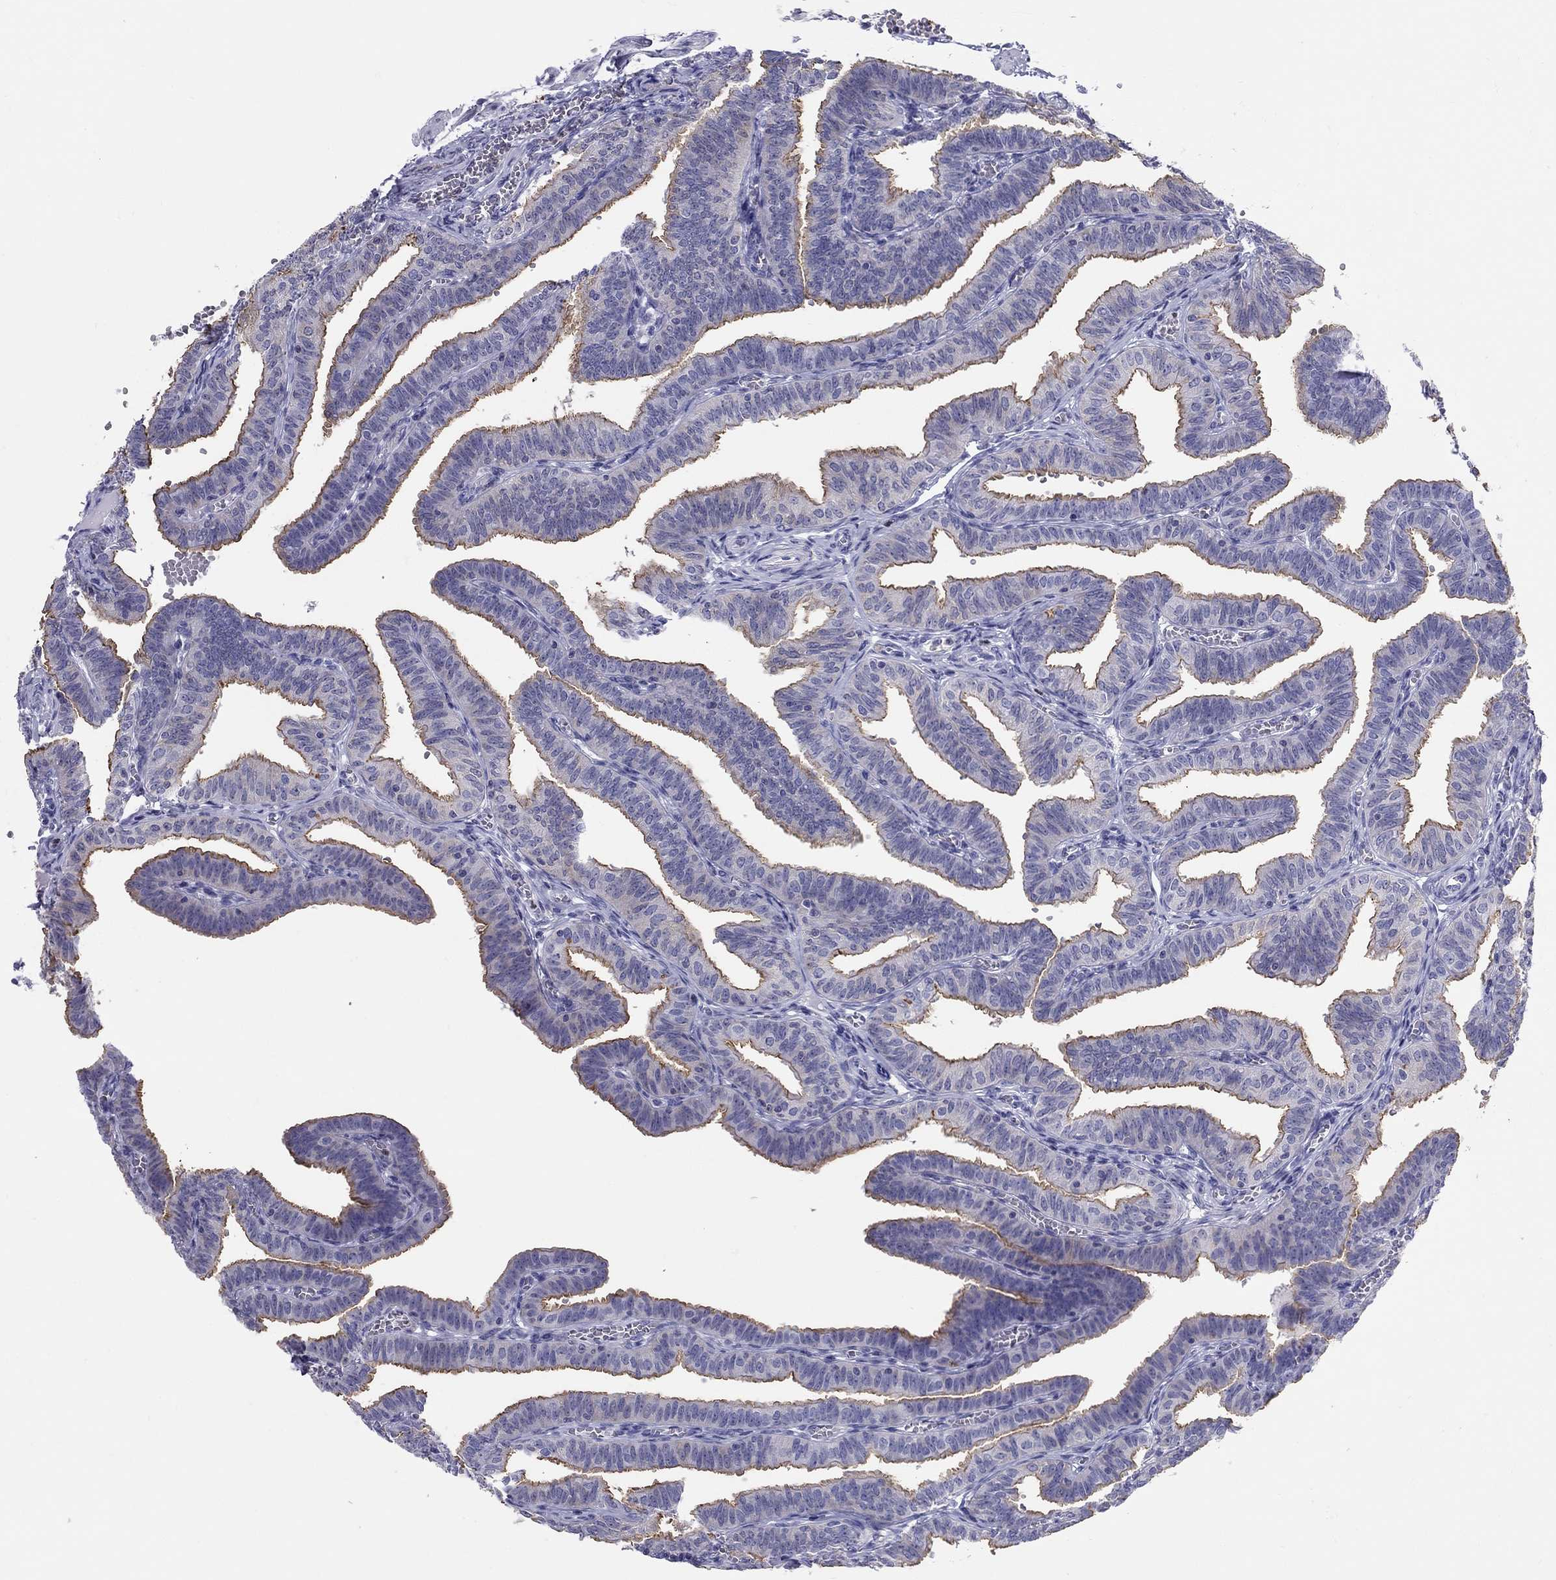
{"staining": {"intensity": "moderate", "quantity": ">75%", "location": "cytoplasmic/membranous"}, "tissue": "fallopian tube", "cell_type": "Glandular cells", "image_type": "normal", "snomed": [{"axis": "morphology", "description": "Normal tissue, NOS"}, {"axis": "topography", "description": "Fallopian tube"}], "caption": "An IHC histopathology image of unremarkable tissue is shown. Protein staining in brown labels moderate cytoplasmic/membranous positivity in fallopian tube within glandular cells.", "gene": "SLC46A2", "patient": {"sex": "female", "age": 25}}